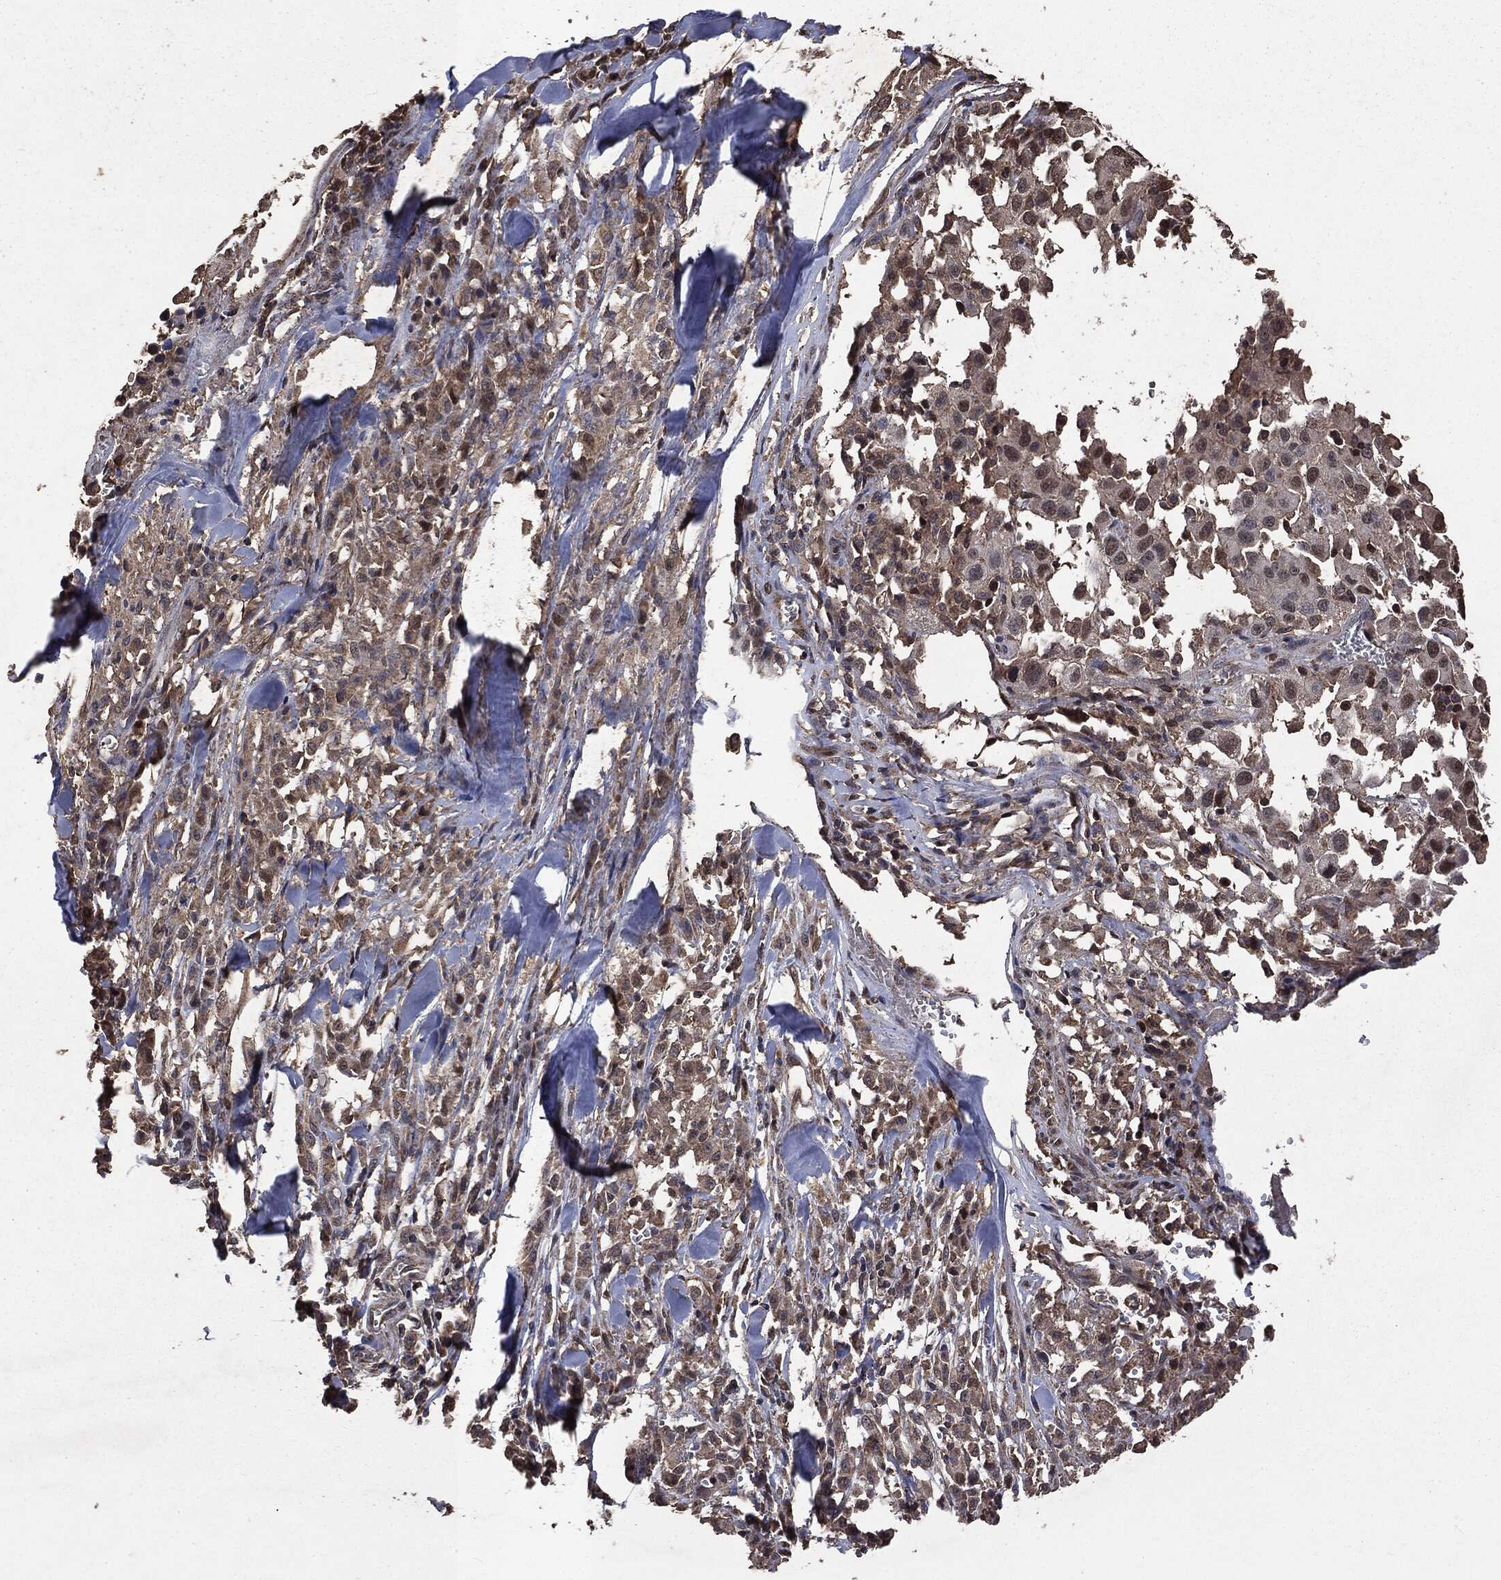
{"staining": {"intensity": "strong", "quantity": "<25%", "location": "cytoplasmic/membranous,nuclear"}, "tissue": "melanoma", "cell_type": "Tumor cells", "image_type": "cancer", "snomed": [{"axis": "morphology", "description": "Malignant melanoma, Metastatic site"}, {"axis": "topography", "description": "Lymph node"}], "caption": "Immunohistochemical staining of malignant melanoma (metastatic site) reveals strong cytoplasmic/membranous and nuclear protein expression in approximately <25% of tumor cells.", "gene": "PPP6R2", "patient": {"sex": "male", "age": 50}}